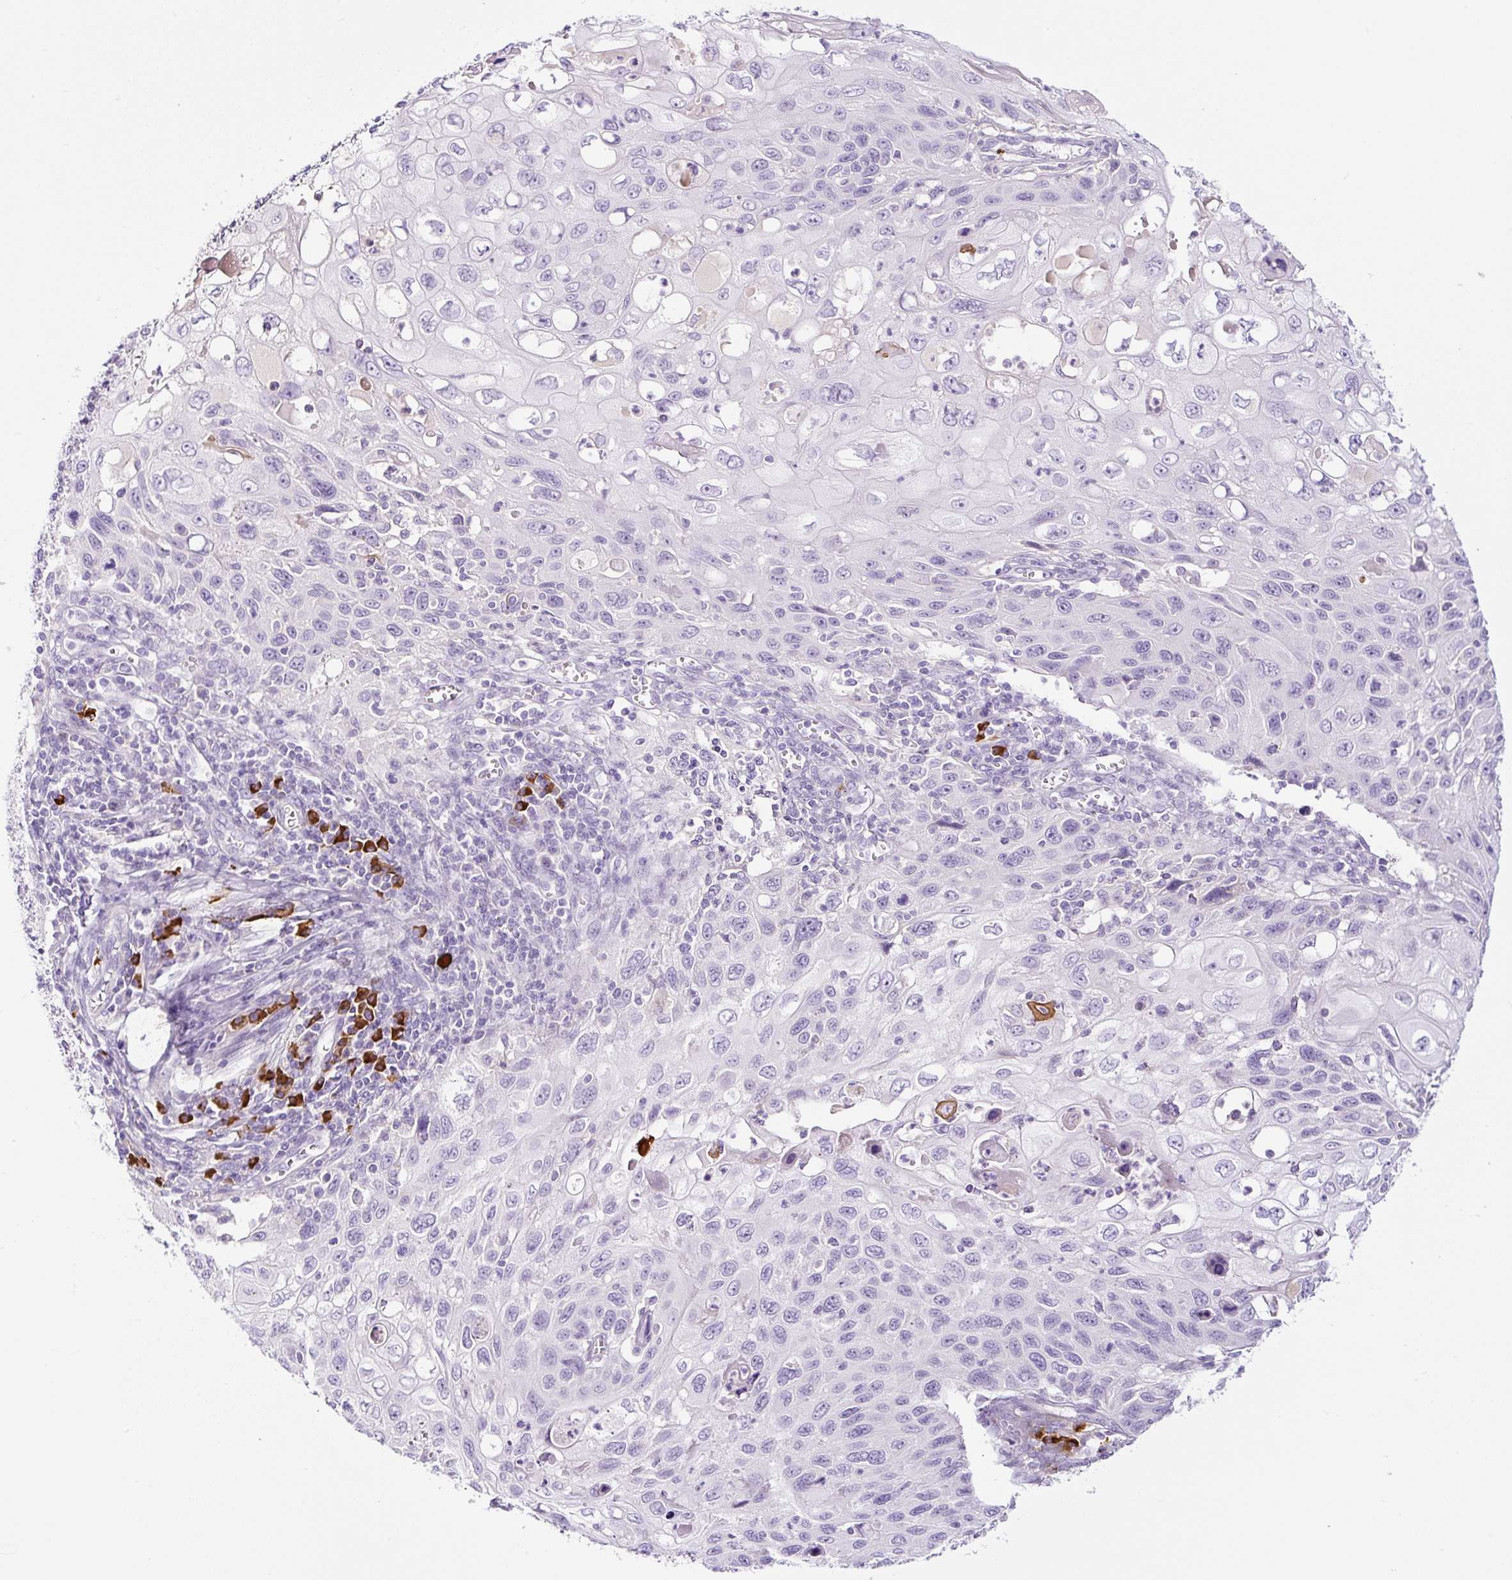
{"staining": {"intensity": "negative", "quantity": "none", "location": "none"}, "tissue": "cervical cancer", "cell_type": "Tumor cells", "image_type": "cancer", "snomed": [{"axis": "morphology", "description": "Squamous cell carcinoma, NOS"}, {"axis": "topography", "description": "Cervix"}], "caption": "Protein analysis of squamous cell carcinoma (cervical) demonstrates no significant expression in tumor cells. Nuclei are stained in blue.", "gene": "RNF212B", "patient": {"sex": "female", "age": 70}}